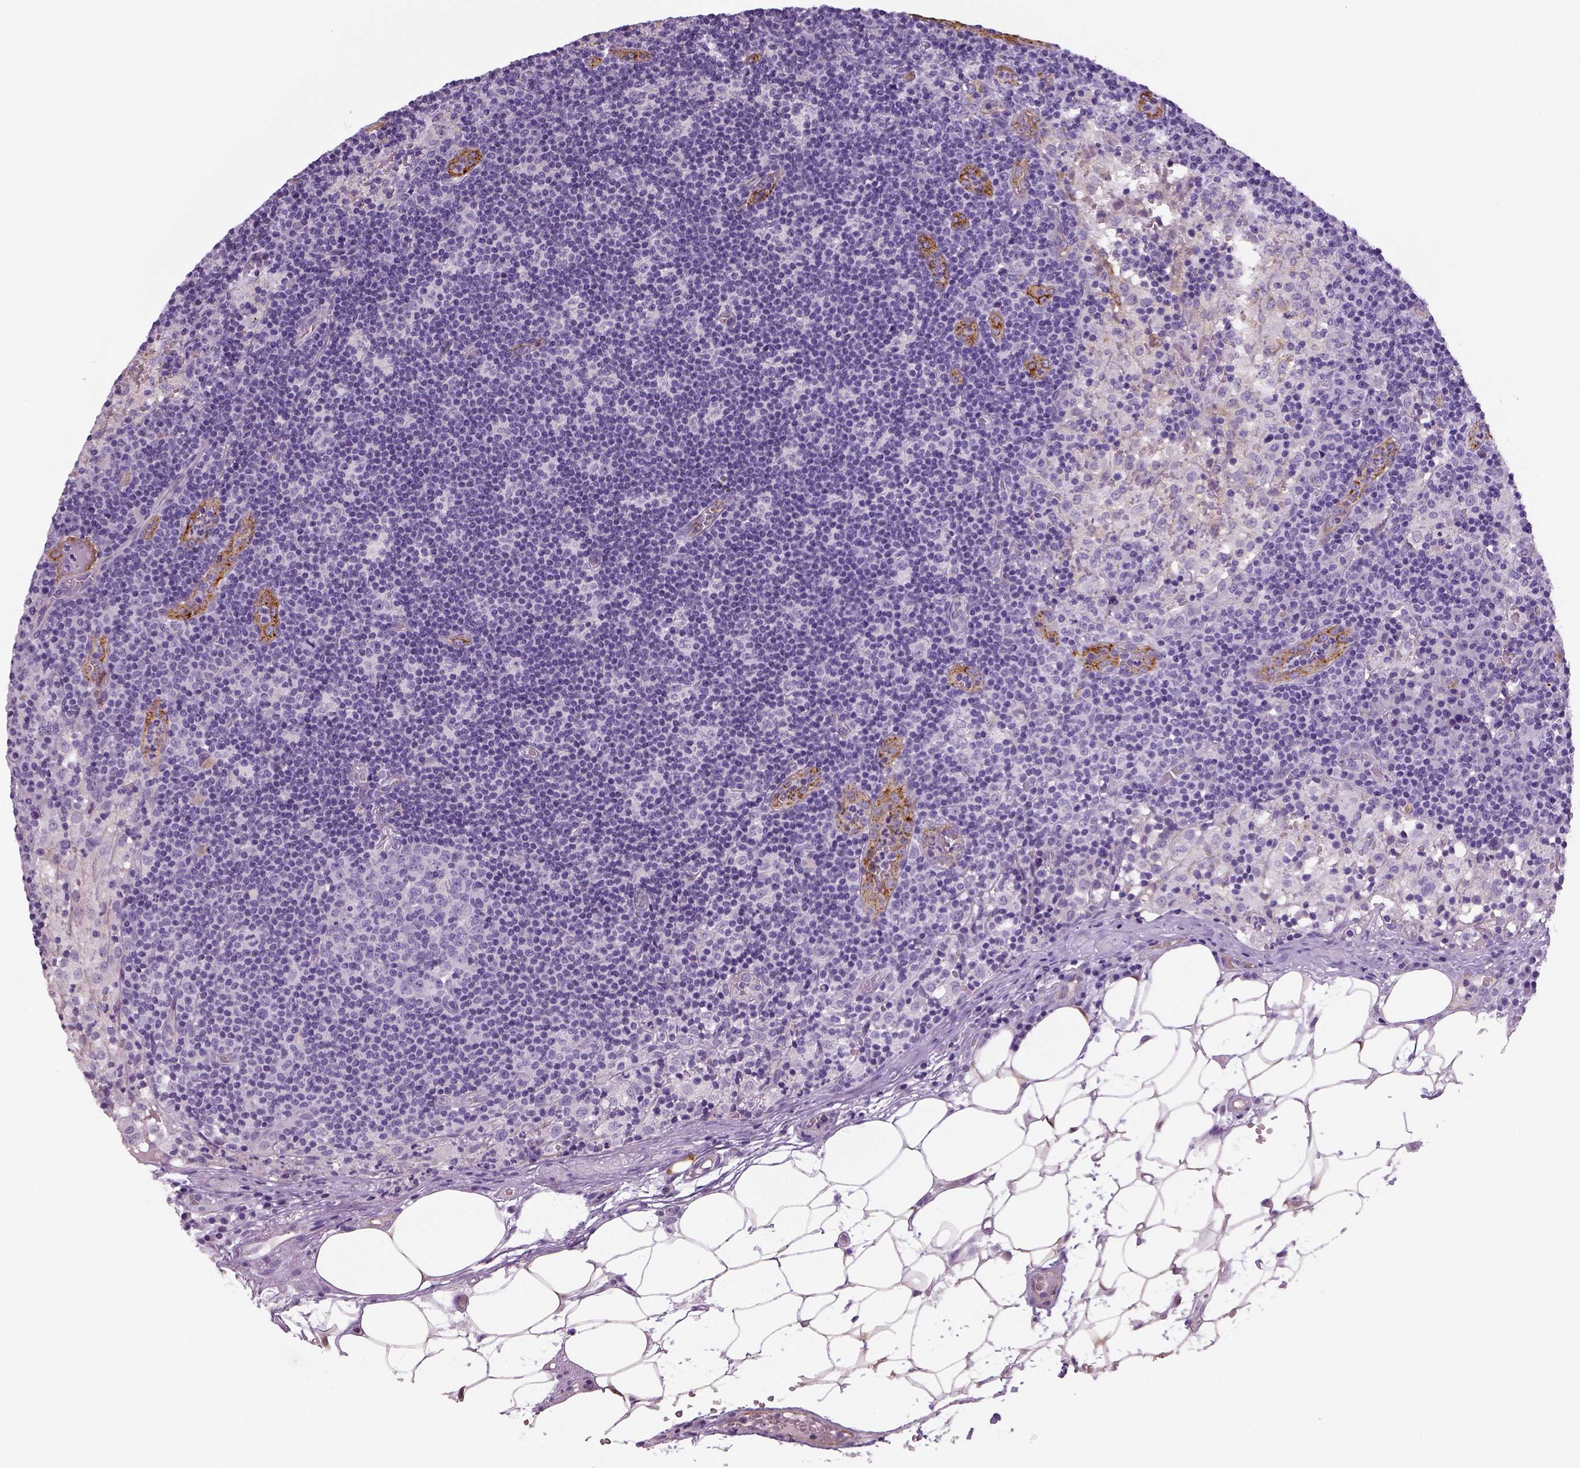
{"staining": {"intensity": "negative", "quantity": "none", "location": "none"}, "tissue": "lymph node", "cell_type": "Germinal center cells", "image_type": "normal", "snomed": [{"axis": "morphology", "description": "Normal tissue, NOS"}, {"axis": "topography", "description": "Lymph node"}], "caption": "Immunohistochemistry micrograph of benign lymph node: lymph node stained with DAB shows no significant protein positivity in germinal center cells.", "gene": "ENSG00000250349", "patient": {"sex": "male", "age": 62}}